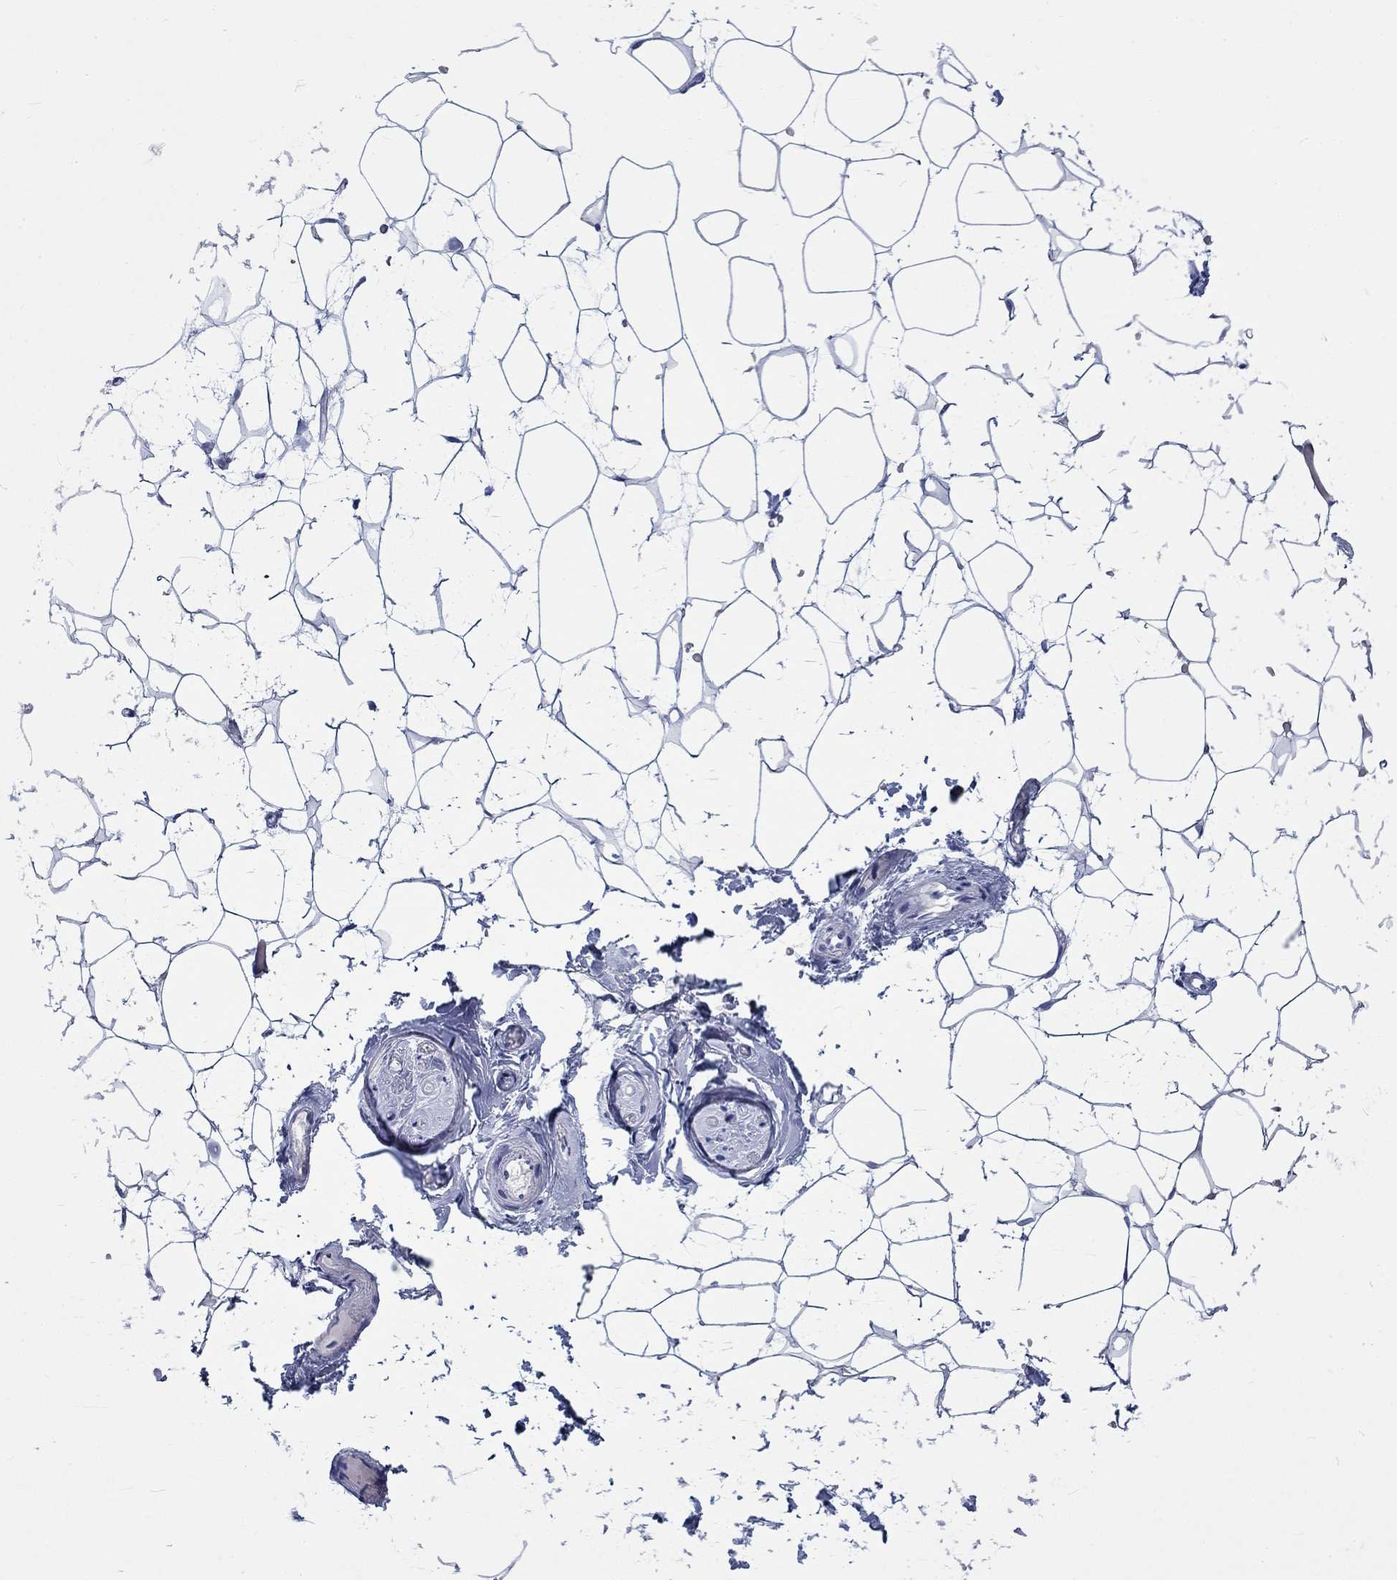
{"staining": {"intensity": "negative", "quantity": "none", "location": "none"}, "tissue": "adipose tissue", "cell_type": "Adipocytes", "image_type": "normal", "snomed": [{"axis": "morphology", "description": "Normal tissue, NOS"}, {"axis": "topography", "description": "Skin"}, {"axis": "topography", "description": "Peripheral nerve tissue"}], "caption": "This histopathology image is of normal adipose tissue stained with immunohistochemistry to label a protein in brown with the nuclei are counter-stained blue. There is no positivity in adipocytes.", "gene": "KRT76", "patient": {"sex": "female", "age": 56}}